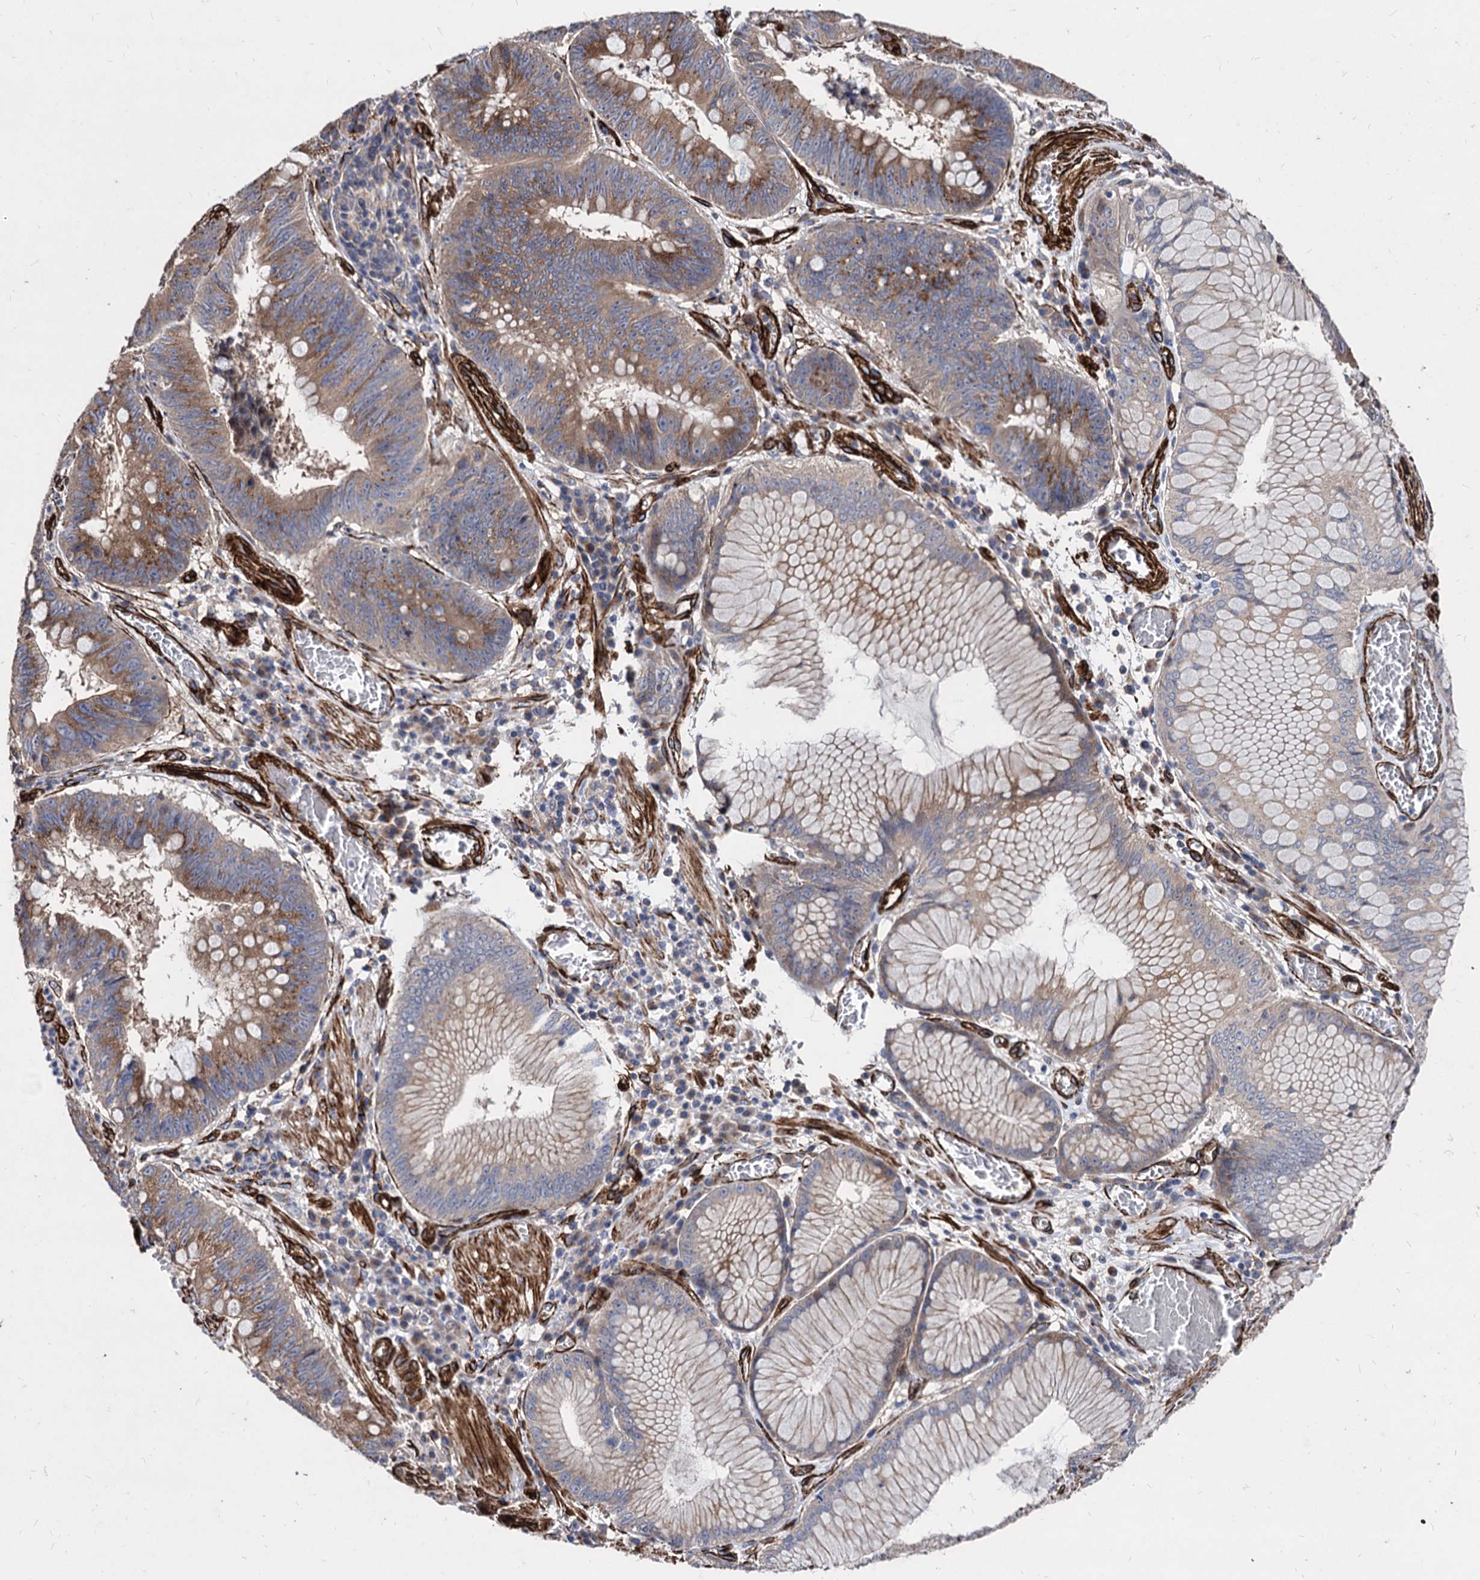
{"staining": {"intensity": "moderate", "quantity": ">75%", "location": "cytoplasmic/membranous"}, "tissue": "stomach cancer", "cell_type": "Tumor cells", "image_type": "cancer", "snomed": [{"axis": "morphology", "description": "Adenocarcinoma, NOS"}, {"axis": "topography", "description": "Stomach"}], "caption": "Moderate cytoplasmic/membranous expression for a protein is seen in approximately >75% of tumor cells of stomach cancer using immunohistochemistry (IHC).", "gene": "WDR11", "patient": {"sex": "male", "age": 59}}